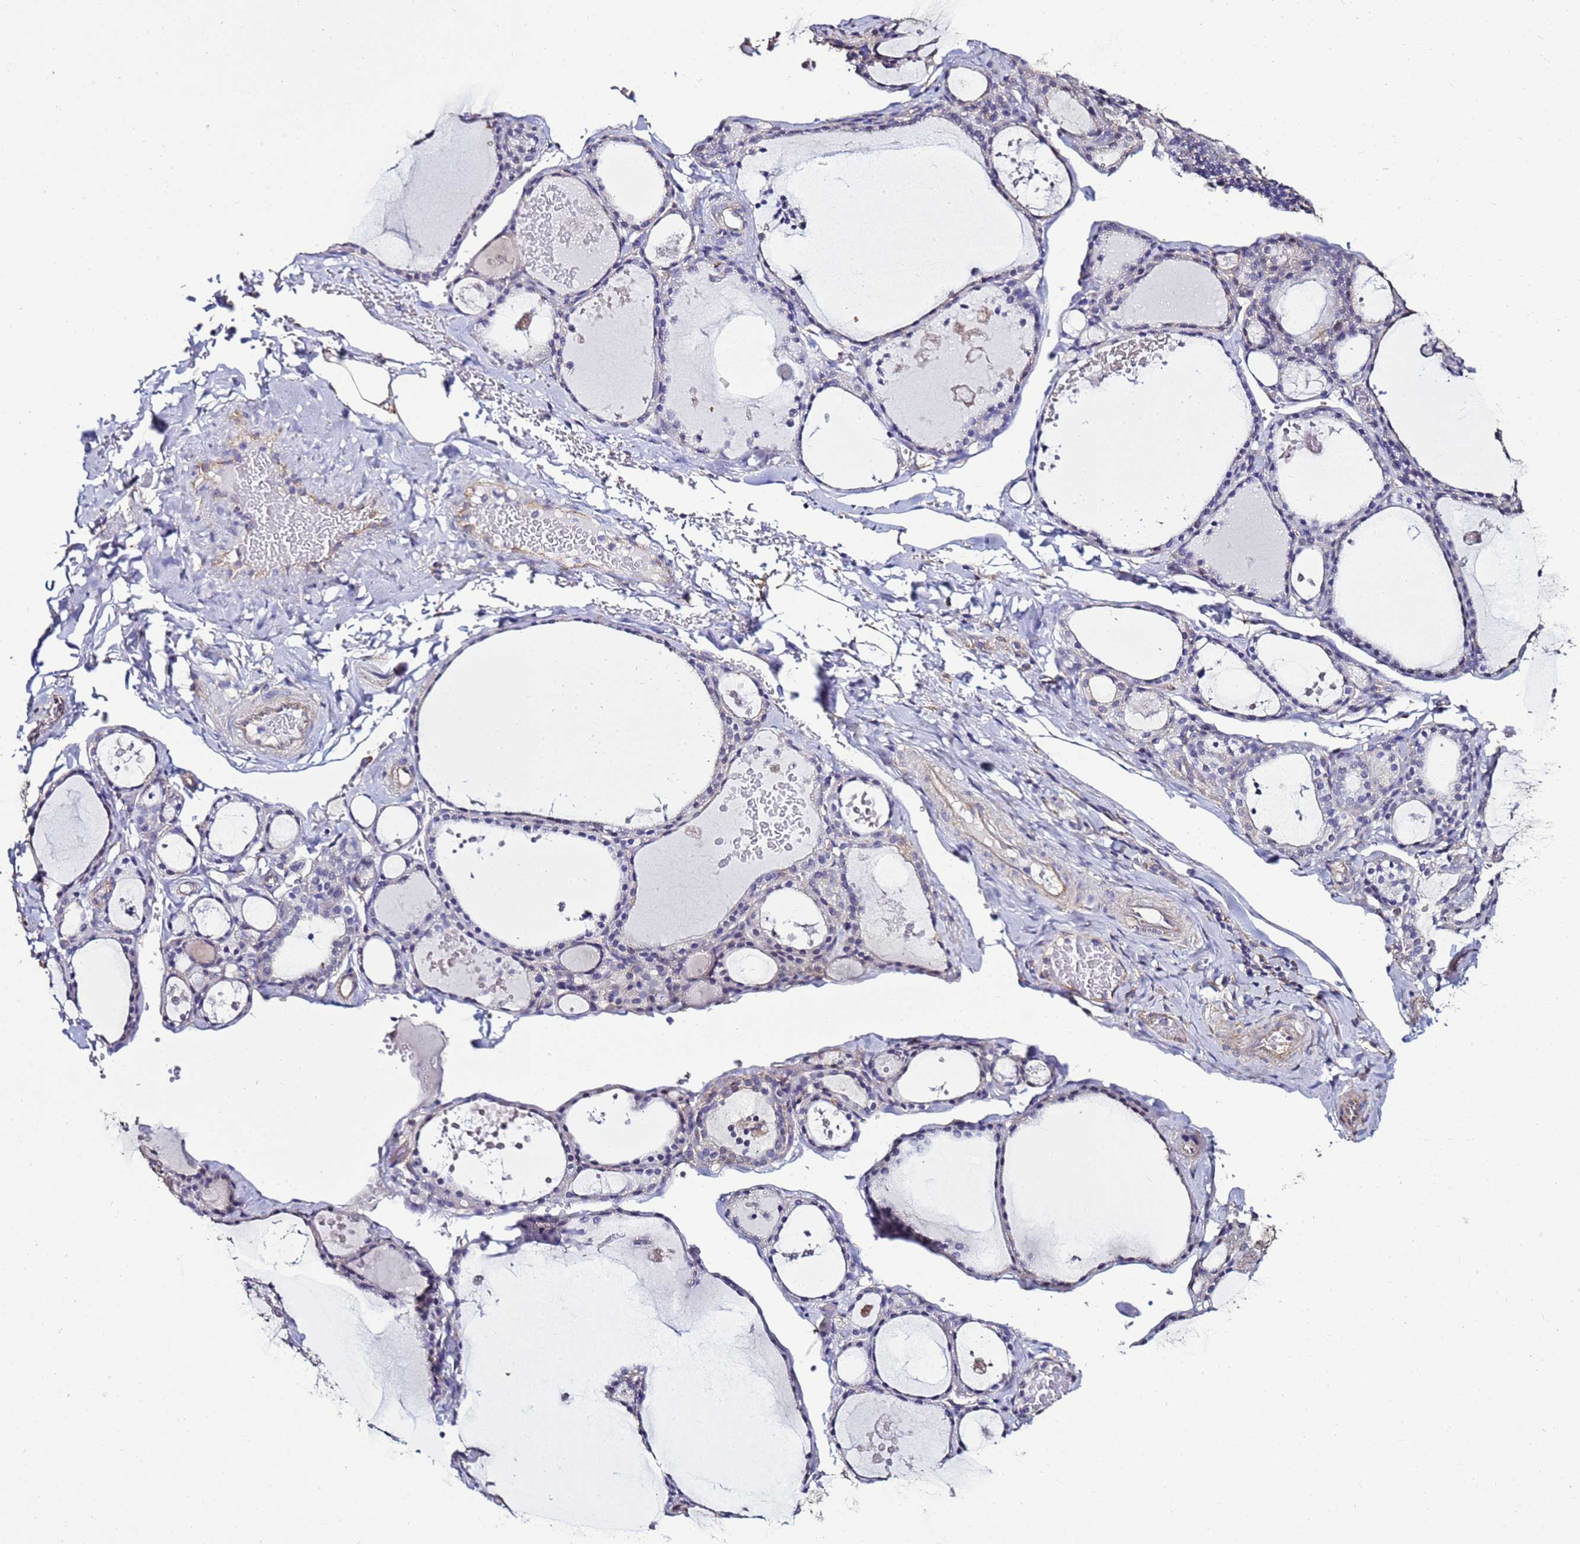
{"staining": {"intensity": "weak", "quantity": "<25%", "location": "cytoplasmic/membranous"}, "tissue": "thyroid gland", "cell_type": "Glandular cells", "image_type": "normal", "snomed": [{"axis": "morphology", "description": "Normal tissue, NOS"}, {"axis": "topography", "description": "Thyroid gland"}], "caption": "There is no significant positivity in glandular cells of thyroid gland. Brightfield microscopy of immunohistochemistry stained with DAB (brown) and hematoxylin (blue), captured at high magnification.", "gene": "ENOPH1", "patient": {"sex": "male", "age": 56}}